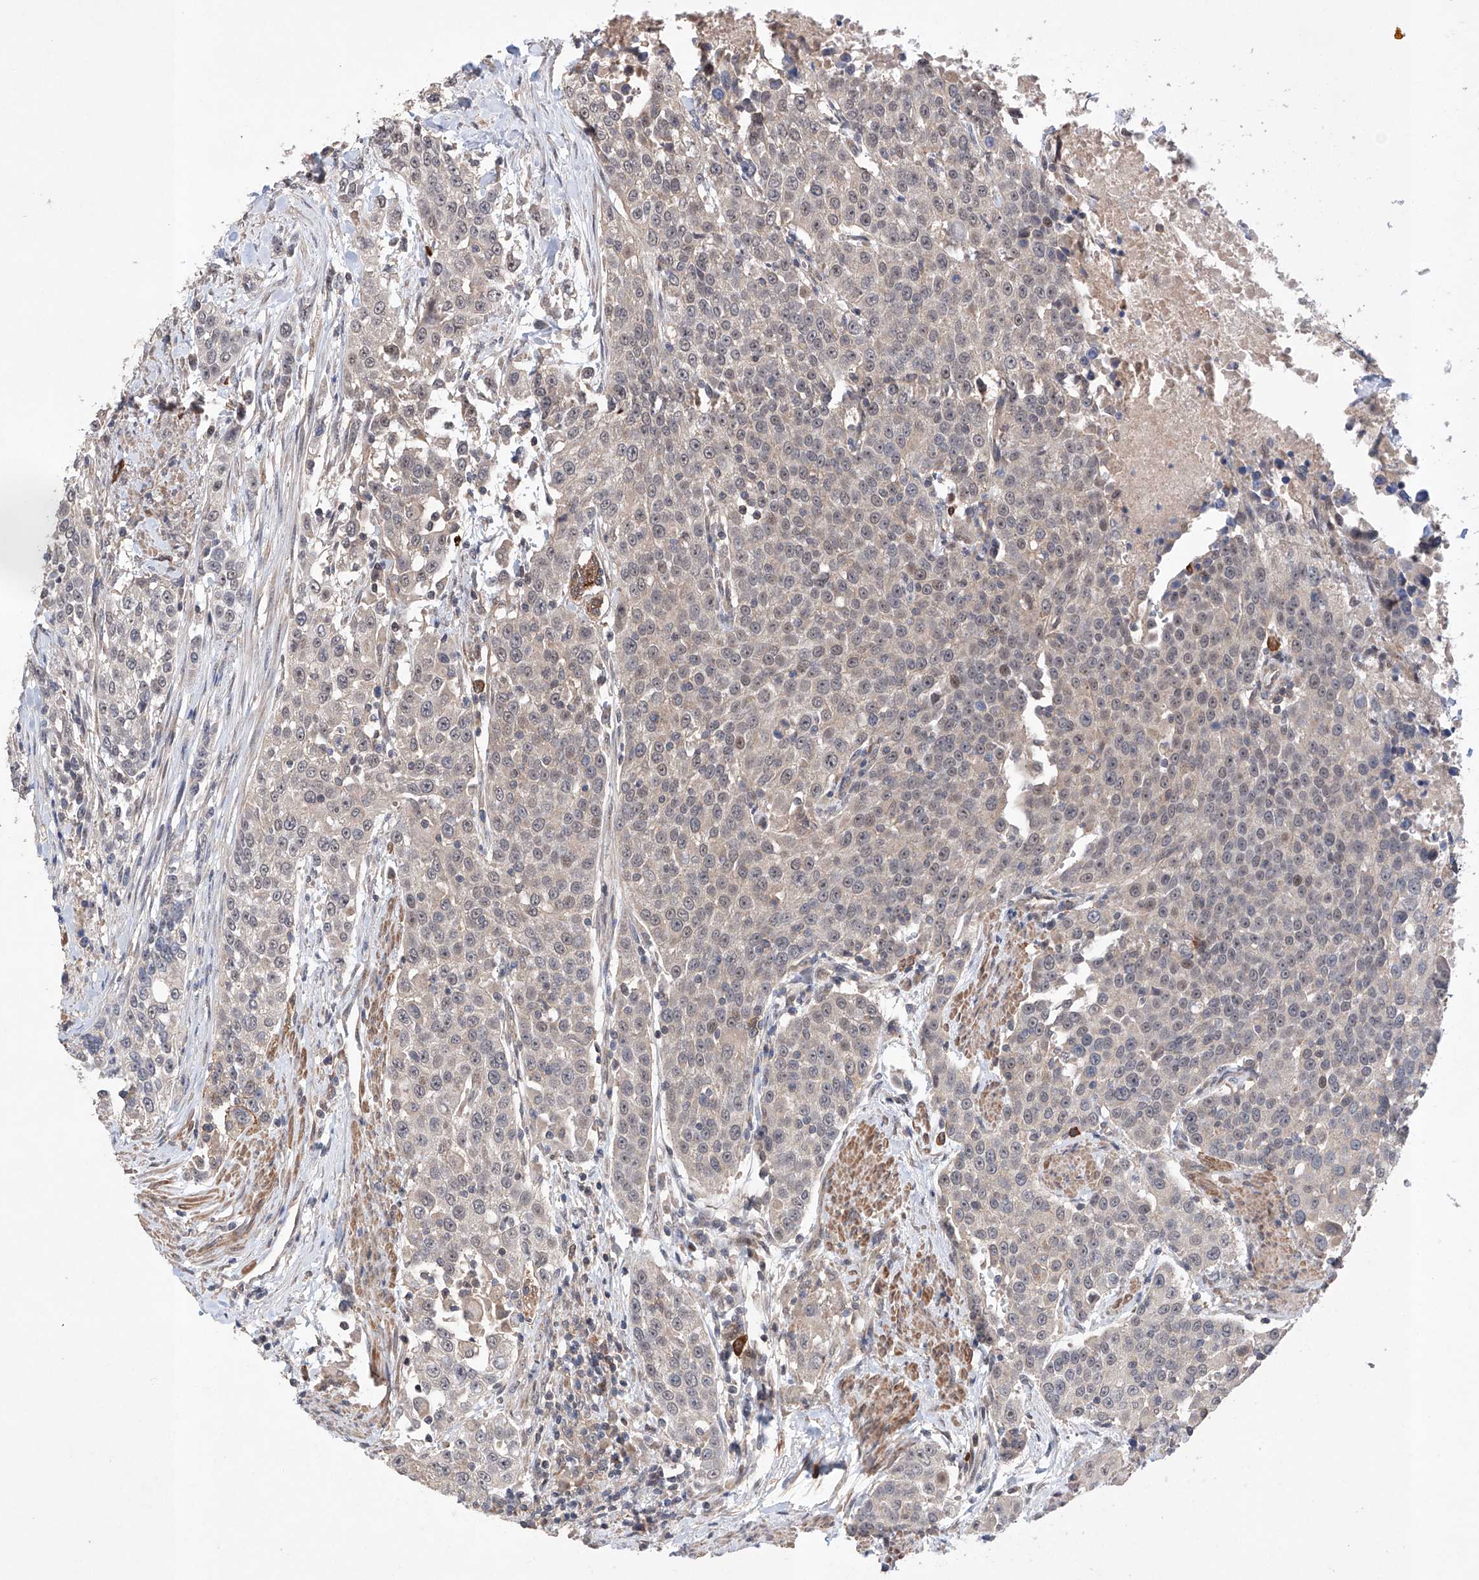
{"staining": {"intensity": "weak", "quantity": "25%-75%", "location": "cytoplasmic/membranous,nuclear"}, "tissue": "urothelial cancer", "cell_type": "Tumor cells", "image_type": "cancer", "snomed": [{"axis": "morphology", "description": "Urothelial carcinoma, High grade"}, {"axis": "topography", "description": "Urinary bladder"}], "caption": "Immunohistochemical staining of high-grade urothelial carcinoma shows weak cytoplasmic/membranous and nuclear protein expression in approximately 25%-75% of tumor cells.", "gene": "AFG1L", "patient": {"sex": "female", "age": 80}}